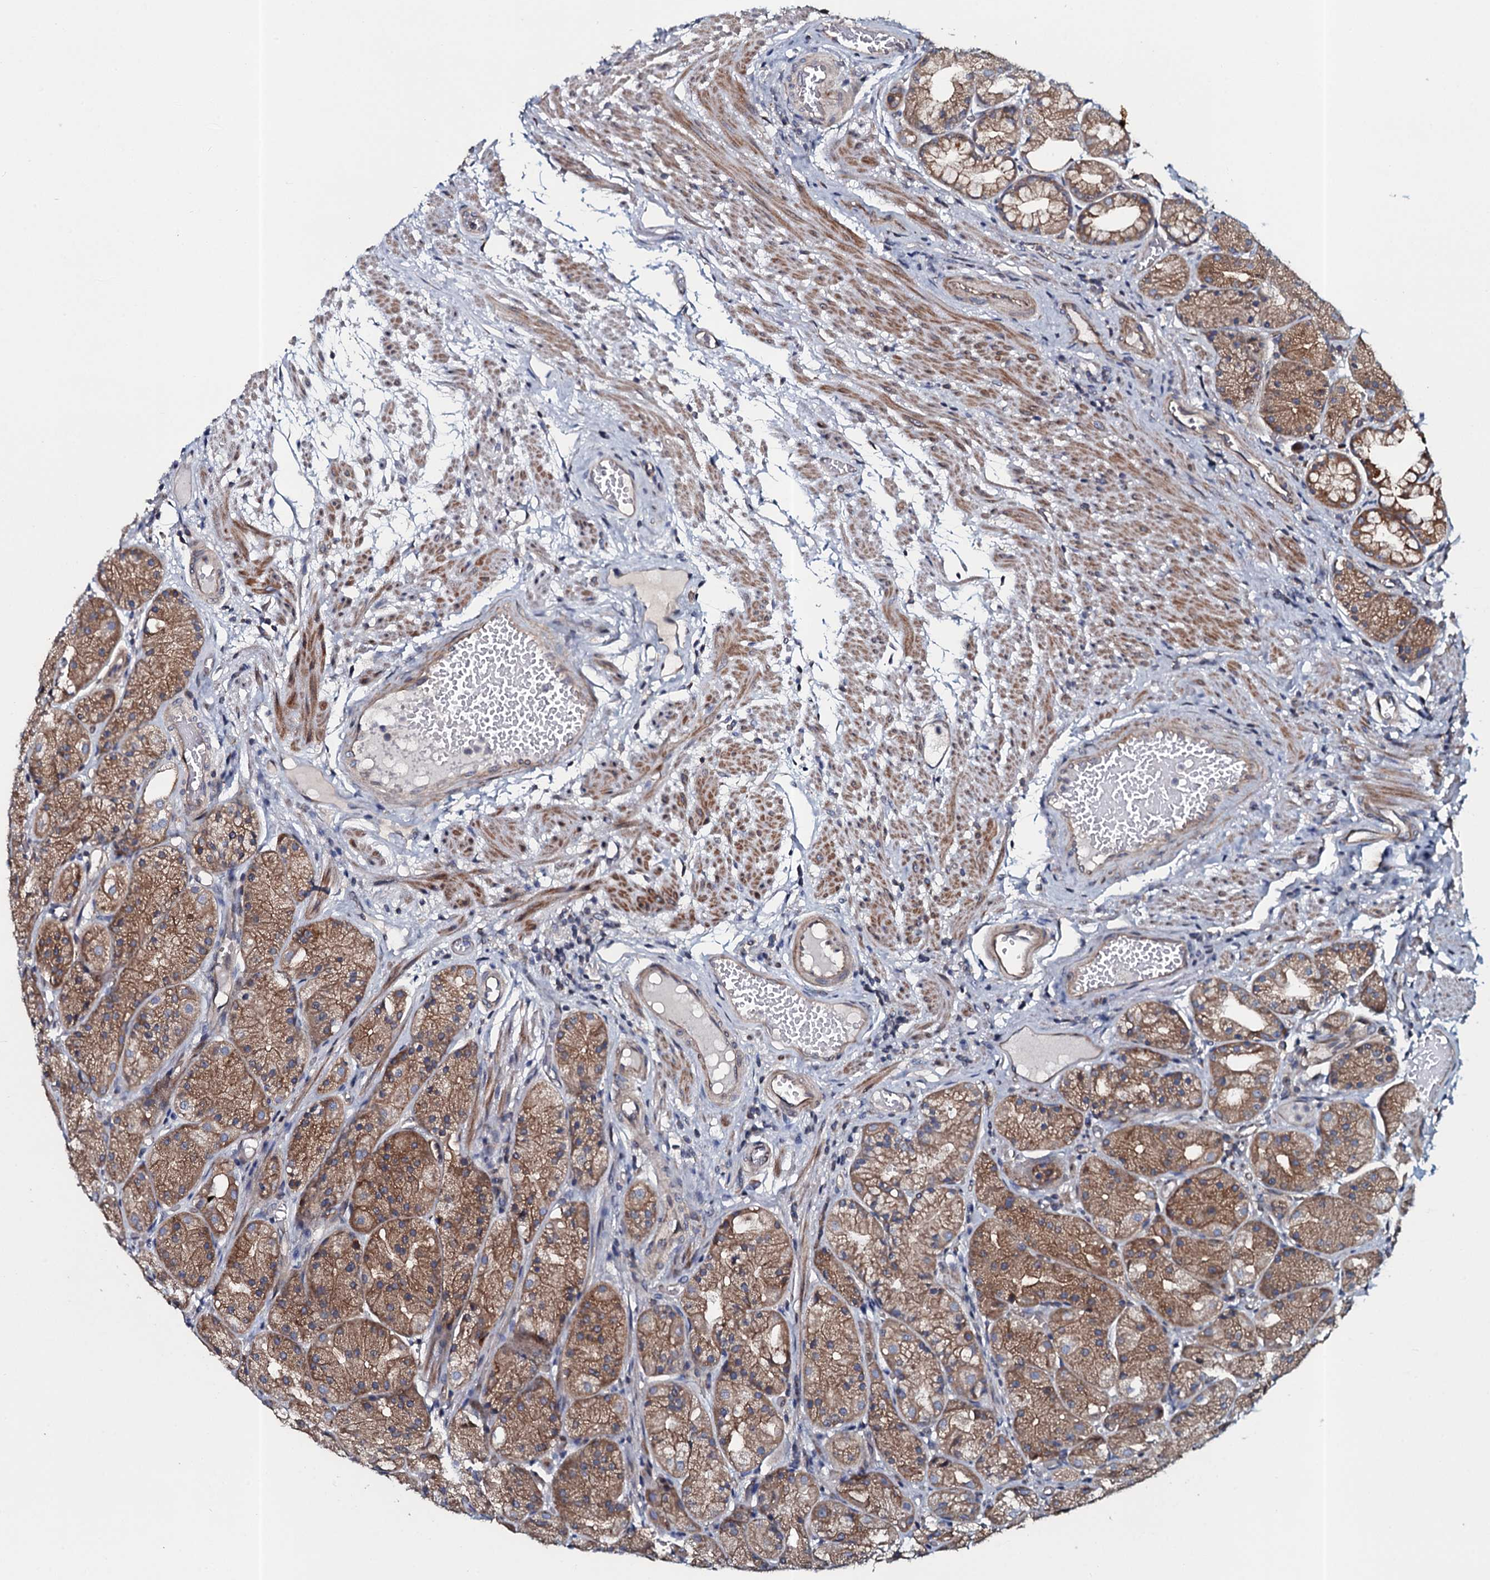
{"staining": {"intensity": "moderate", "quantity": ">75%", "location": "cytoplasmic/membranous"}, "tissue": "stomach", "cell_type": "Glandular cells", "image_type": "normal", "snomed": [{"axis": "morphology", "description": "Normal tissue, NOS"}, {"axis": "topography", "description": "Stomach, upper"}], "caption": "This micrograph reveals immunohistochemistry staining of benign human stomach, with medium moderate cytoplasmic/membranous positivity in about >75% of glandular cells.", "gene": "TMEM151A", "patient": {"sex": "male", "age": 72}}